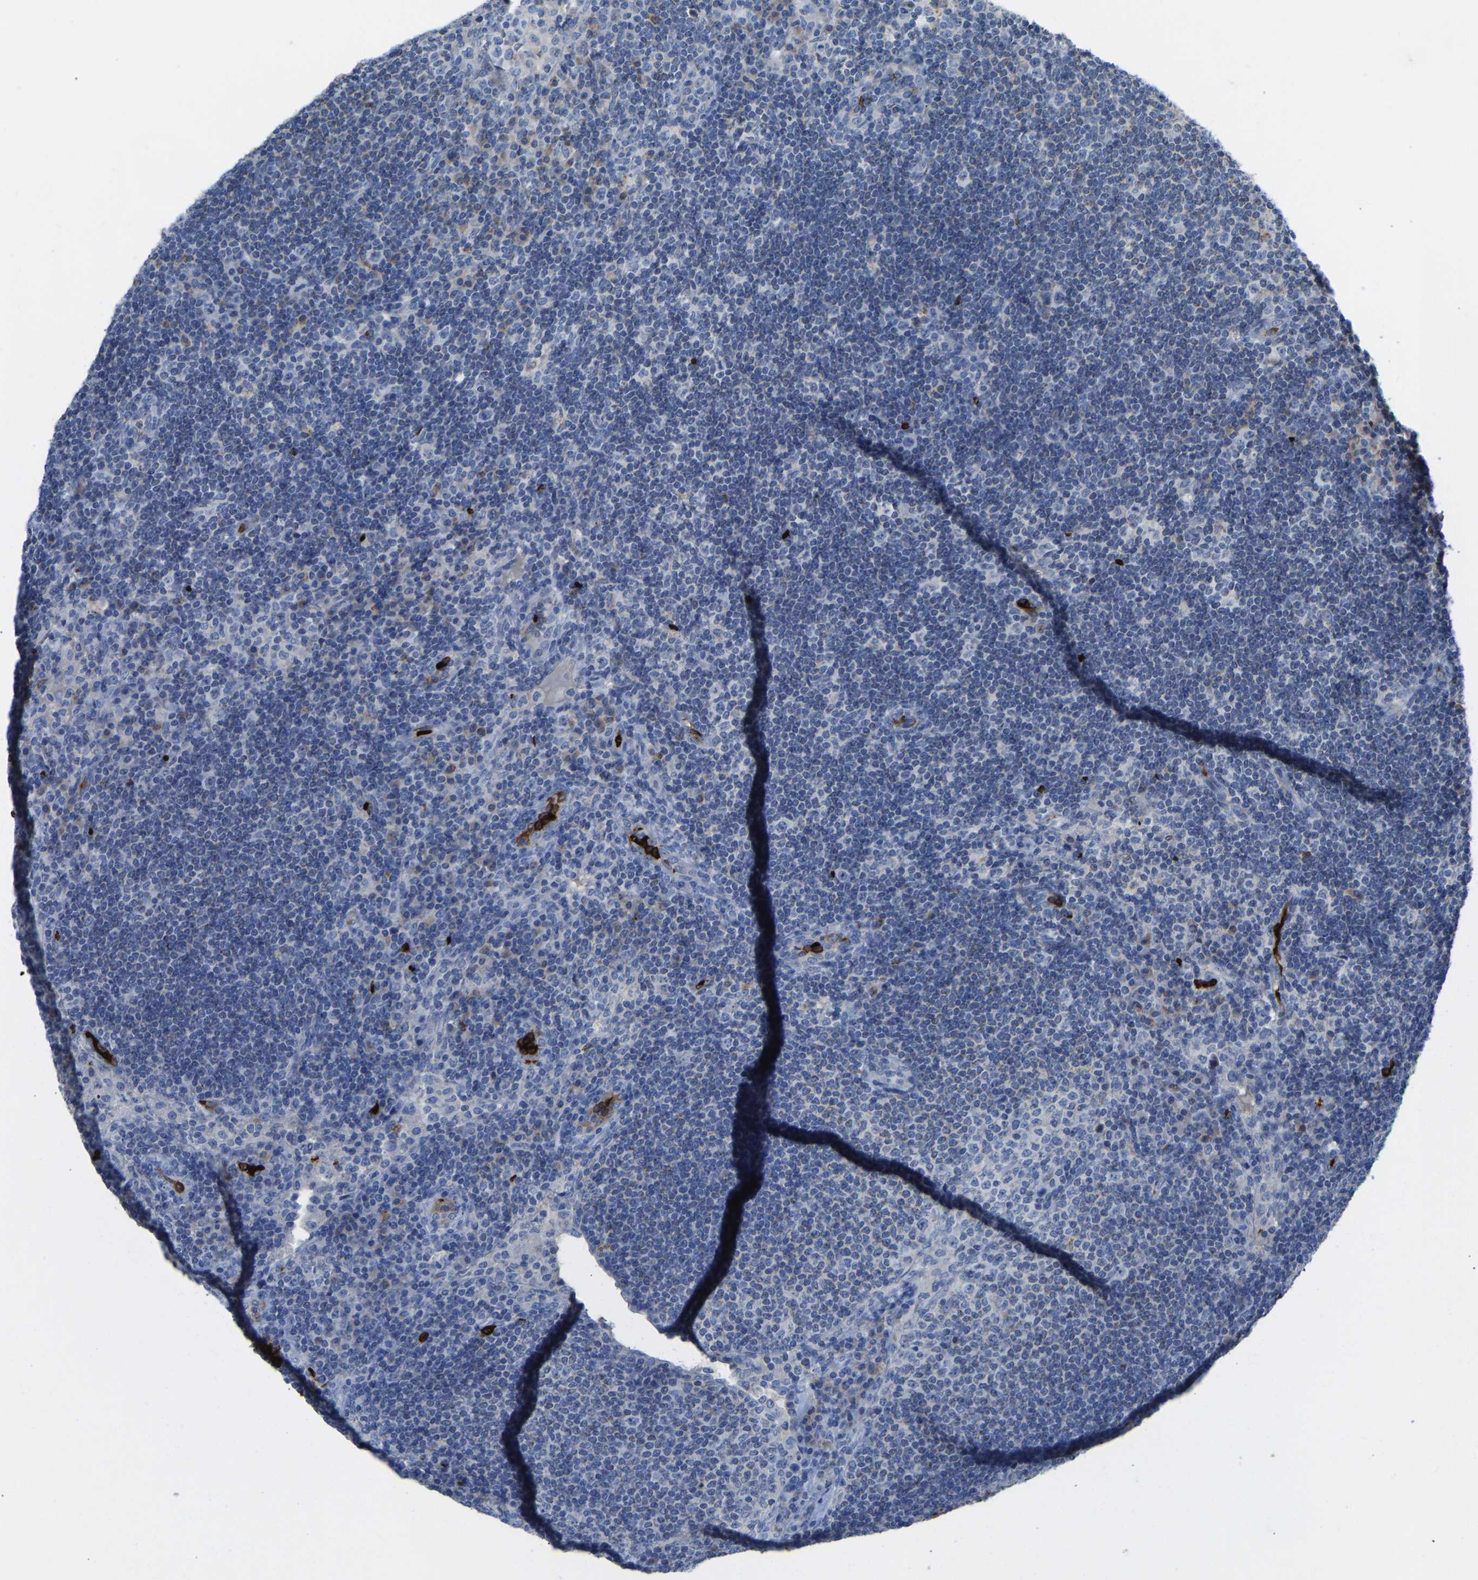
{"staining": {"intensity": "negative", "quantity": "none", "location": "none"}, "tissue": "lymph node", "cell_type": "Germinal center cells", "image_type": "normal", "snomed": [{"axis": "morphology", "description": "Normal tissue, NOS"}, {"axis": "topography", "description": "Lymph node"}], "caption": "Photomicrograph shows no significant protein positivity in germinal center cells of unremarkable lymph node.", "gene": "PIGS", "patient": {"sex": "female", "age": 53}}